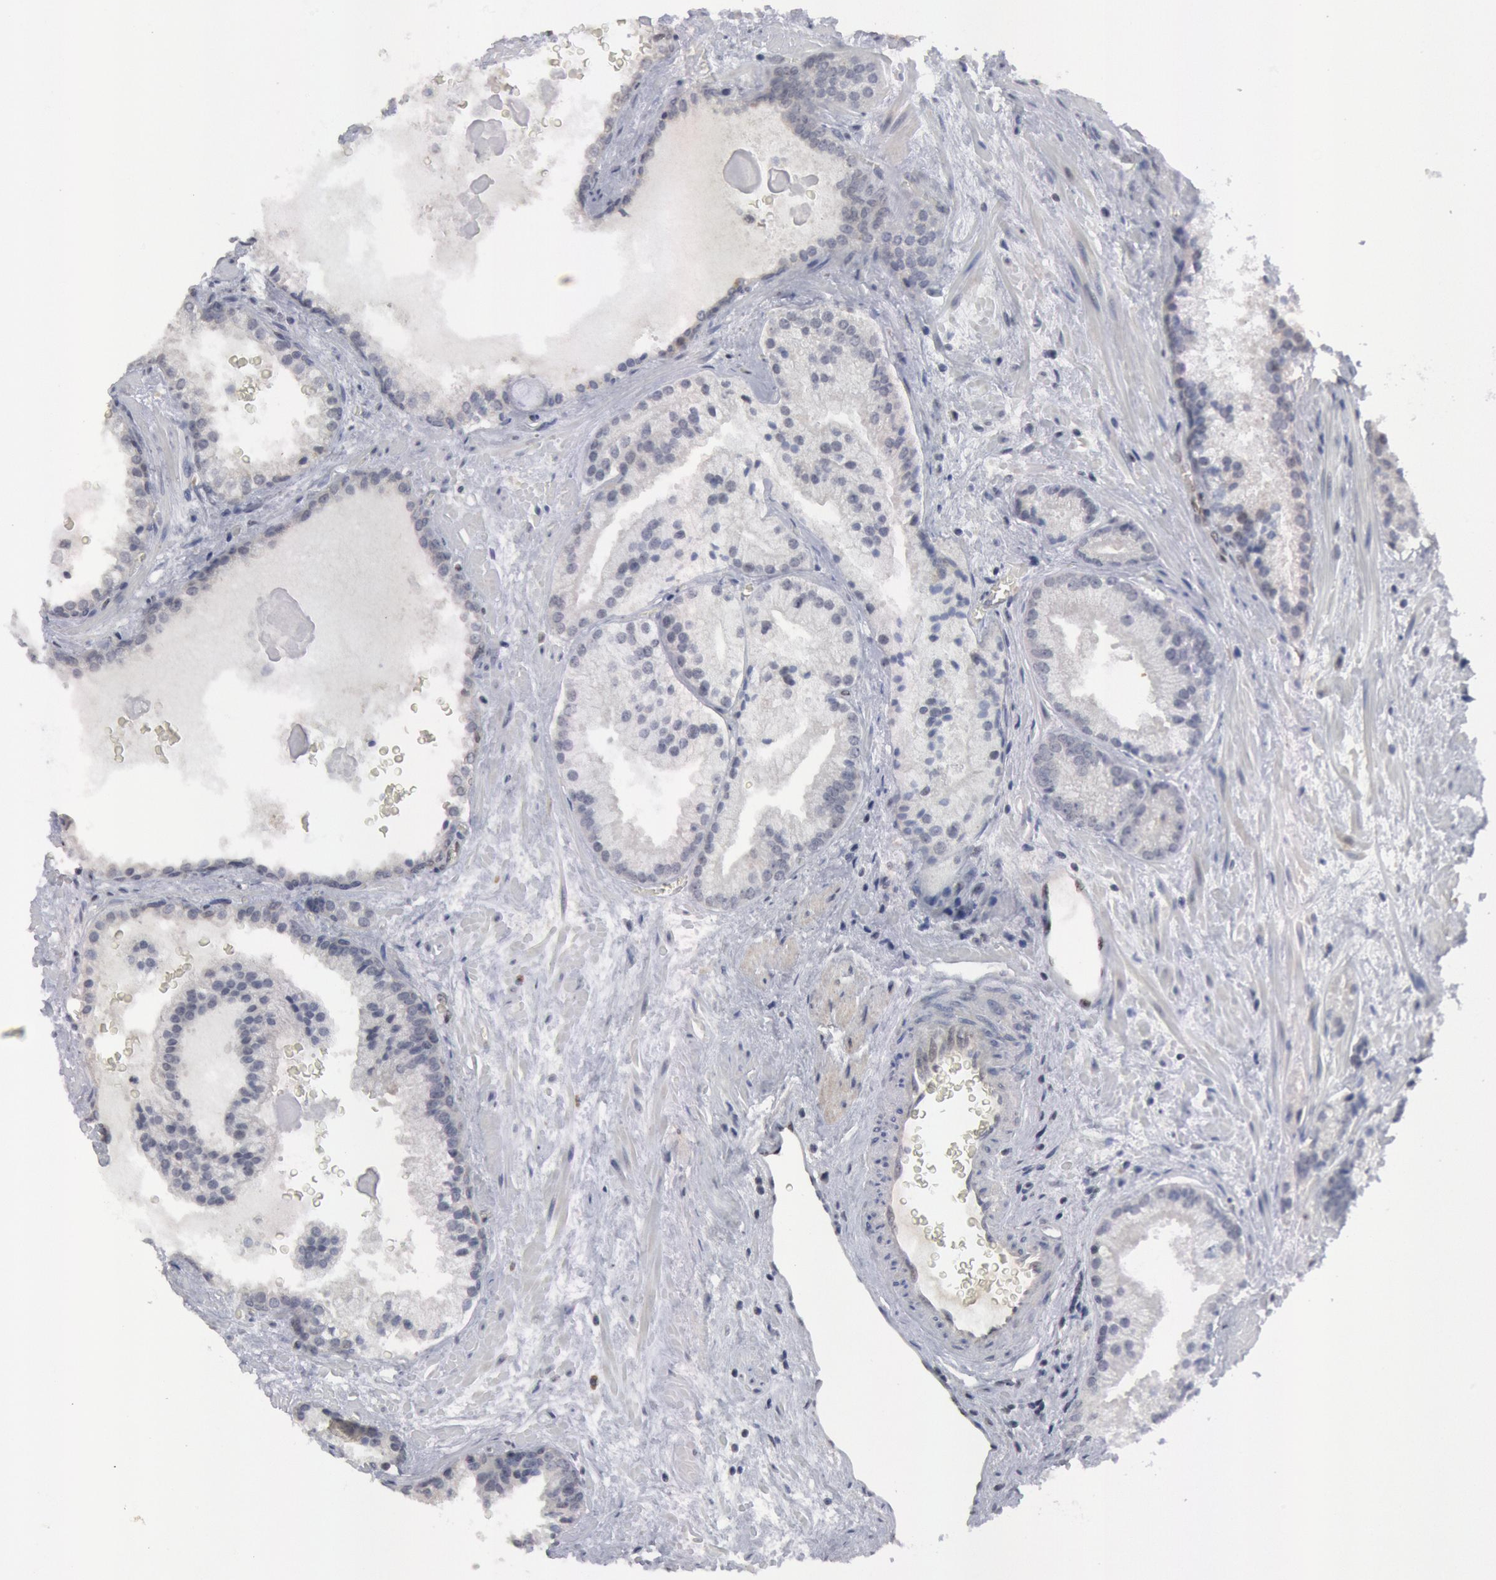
{"staining": {"intensity": "negative", "quantity": "none", "location": "none"}, "tissue": "prostate cancer", "cell_type": "Tumor cells", "image_type": "cancer", "snomed": [{"axis": "morphology", "description": "Adenocarcinoma, Medium grade"}, {"axis": "topography", "description": "Prostate"}], "caption": "DAB (3,3'-diaminobenzidine) immunohistochemical staining of human prostate cancer reveals no significant positivity in tumor cells.", "gene": "FOXO1", "patient": {"sex": "male", "age": 70}}